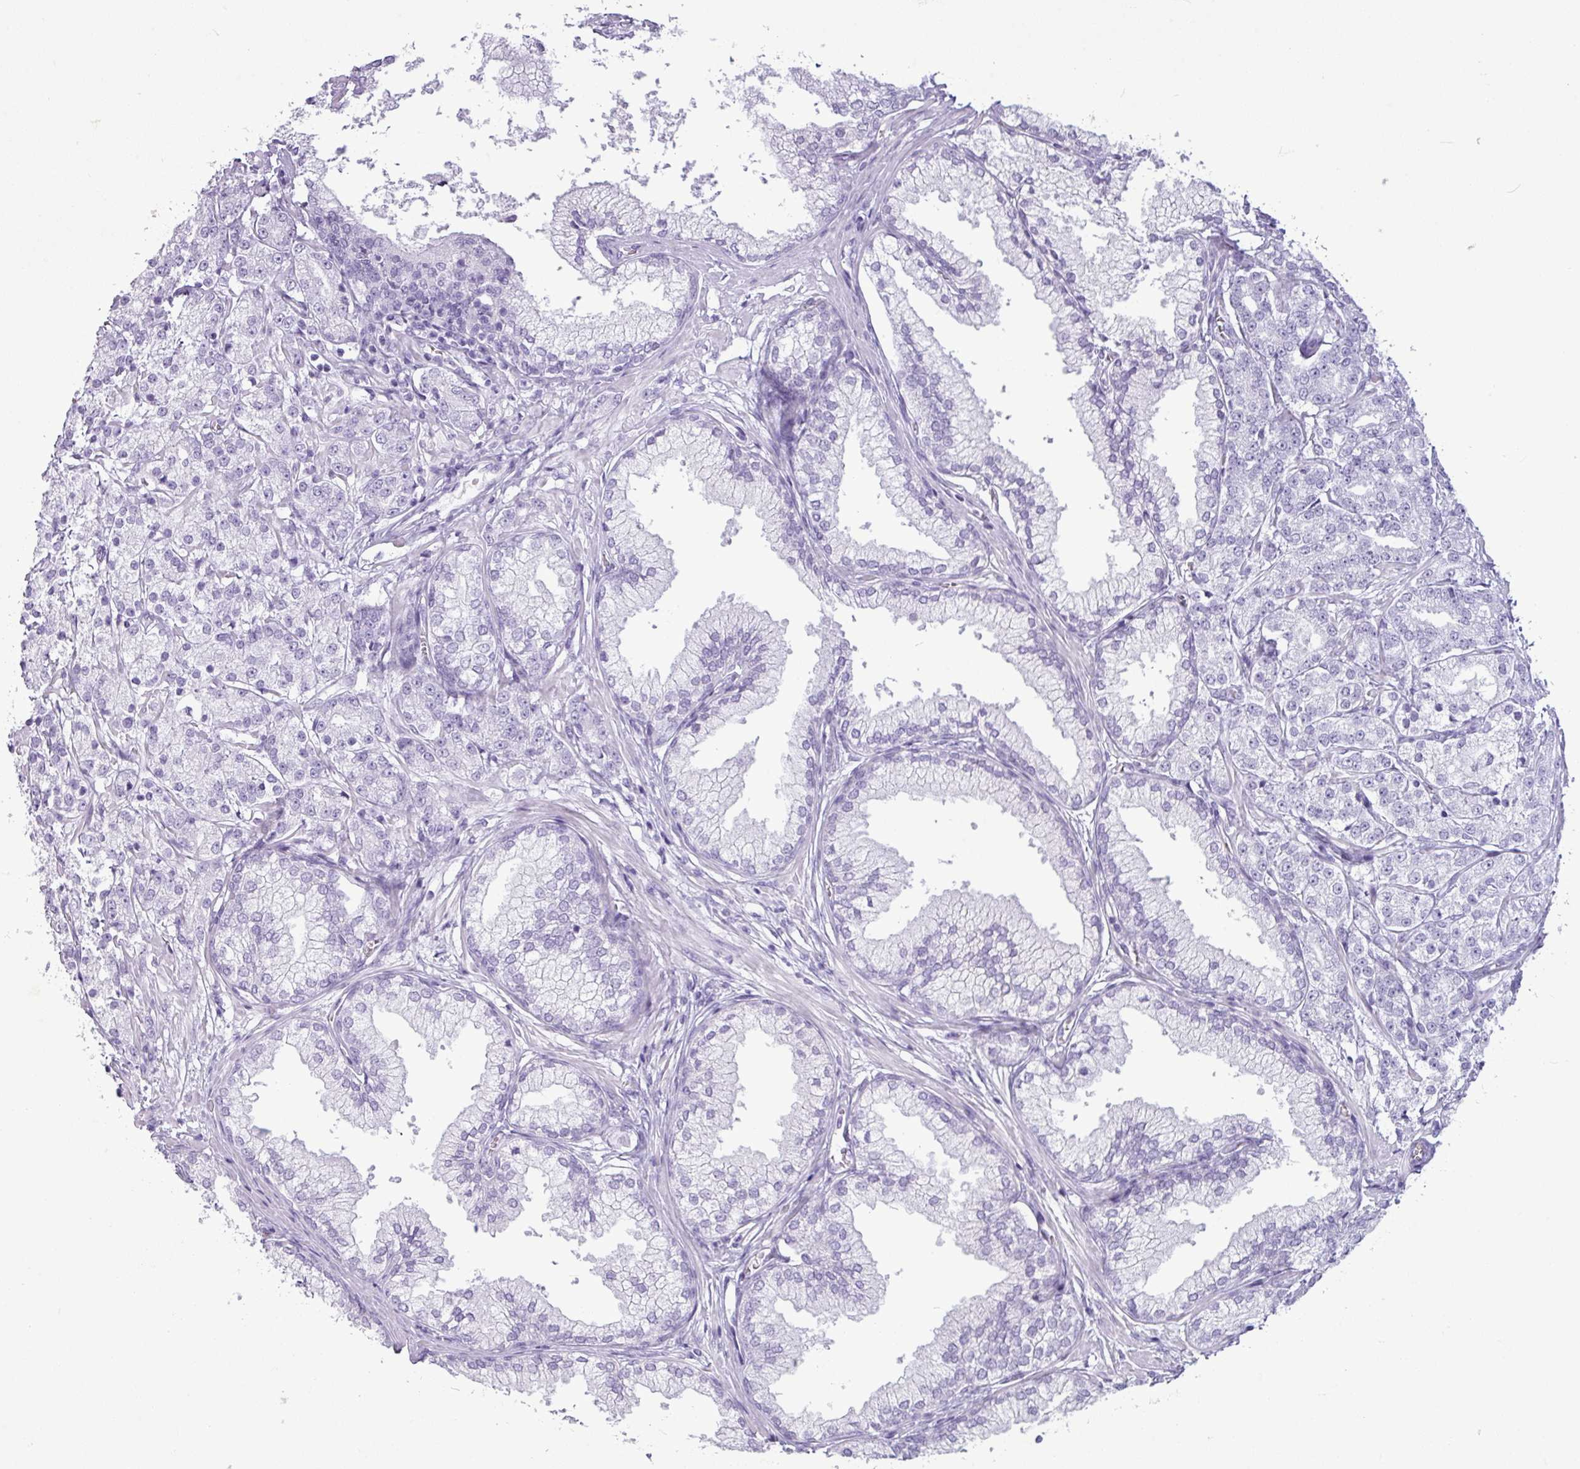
{"staining": {"intensity": "negative", "quantity": "none", "location": "none"}, "tissue": "prostate cancer", "cell_type": "Tumor cells", "image_type": "cancer", "snomed": [{"axis": "morphology", "description": "Adenocarcinoma, High grade"}, {"axis": "topography", "description": "Prostate"}], "caption": "Immunohistochemistry image of prostate cancer (high-grade adenocarcinoma) stained for a protein (brown), which demonstrates no staining in tumor cells.", "gene": "AMY1B", "patient": {"sex": "male", "age": 69}}